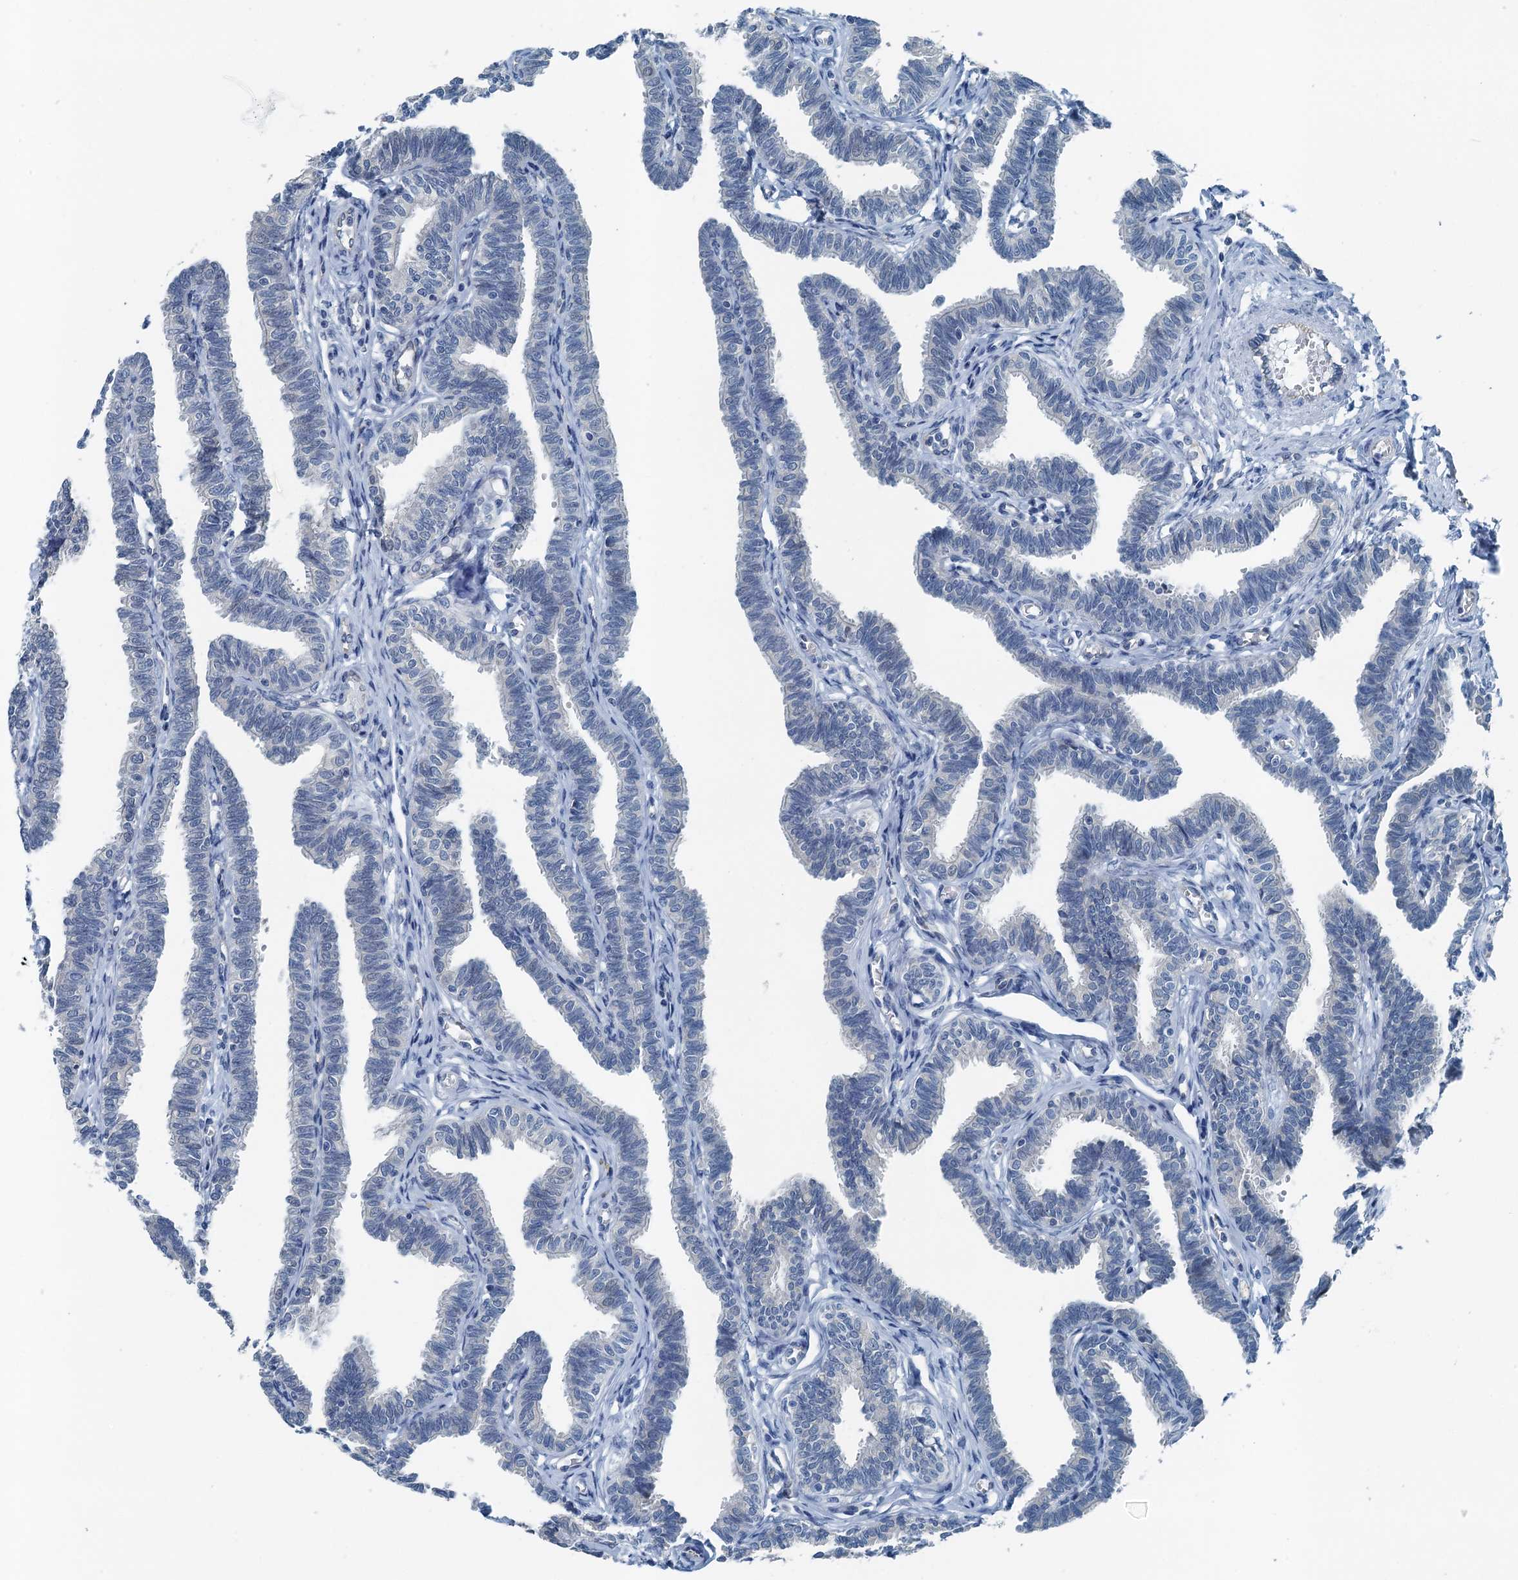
{"staining": {"intensity": "negative", "quantity": "none", "location": "none"}, "tissue": "fallopian tube", "cell_type": "Glandular cells", "image_type": "normal", "snomed": [{"axis": "morphology", "description": "Normal tissue, NOS"}, {"axis": "topography", "description": "Fallopian tube"}, {"axis": "topography", "description": "Ovary"}], "caption": "High power microscopy histopathology image of an IHC micrograph of normal fallopian tube, revealing no significant positivity in glandular cells.", "gene": "GFOD2", "patient": {"sex": "female", "age": 23}}